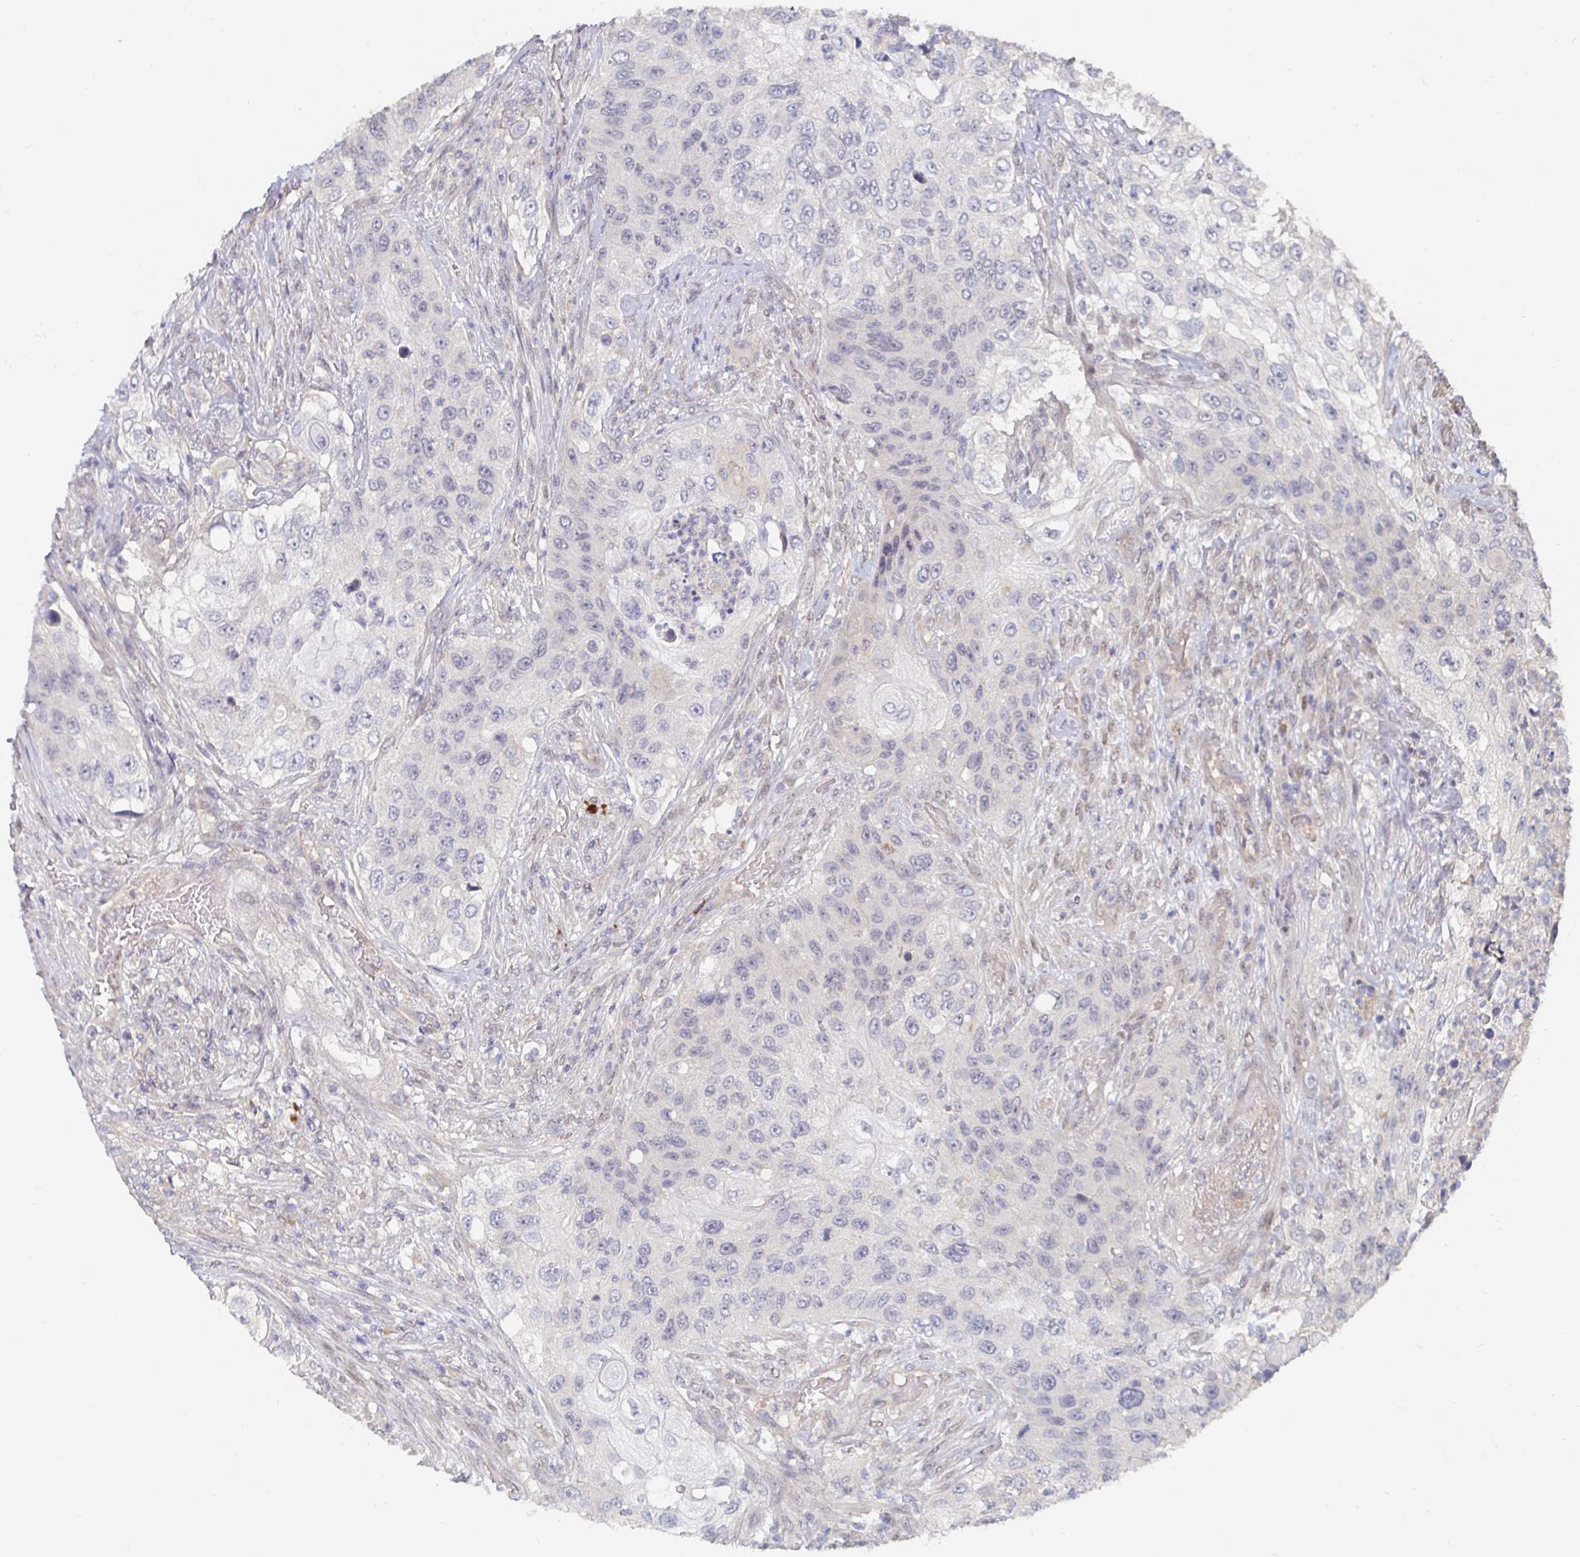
{"staining": {"intensity": "negative", "quantity": "none", "location": "none"}, "tissue": "urothelial cancer", "cell_type": "Tumor cells", "image_type": "cancer", "snomed": [{"axis": "morphology", "description": "Urothelial carcinoma, High grade"}, {"axis": "topography", "description": "Urinary bladder"}], "caption": "DAB immunohistochemical staining of urothelial carcinoma (high-grade) demonstrates no significant staining in tumor cells.", "gene": "MEIS1", "patient": {"sex": "female", "age": 60}}